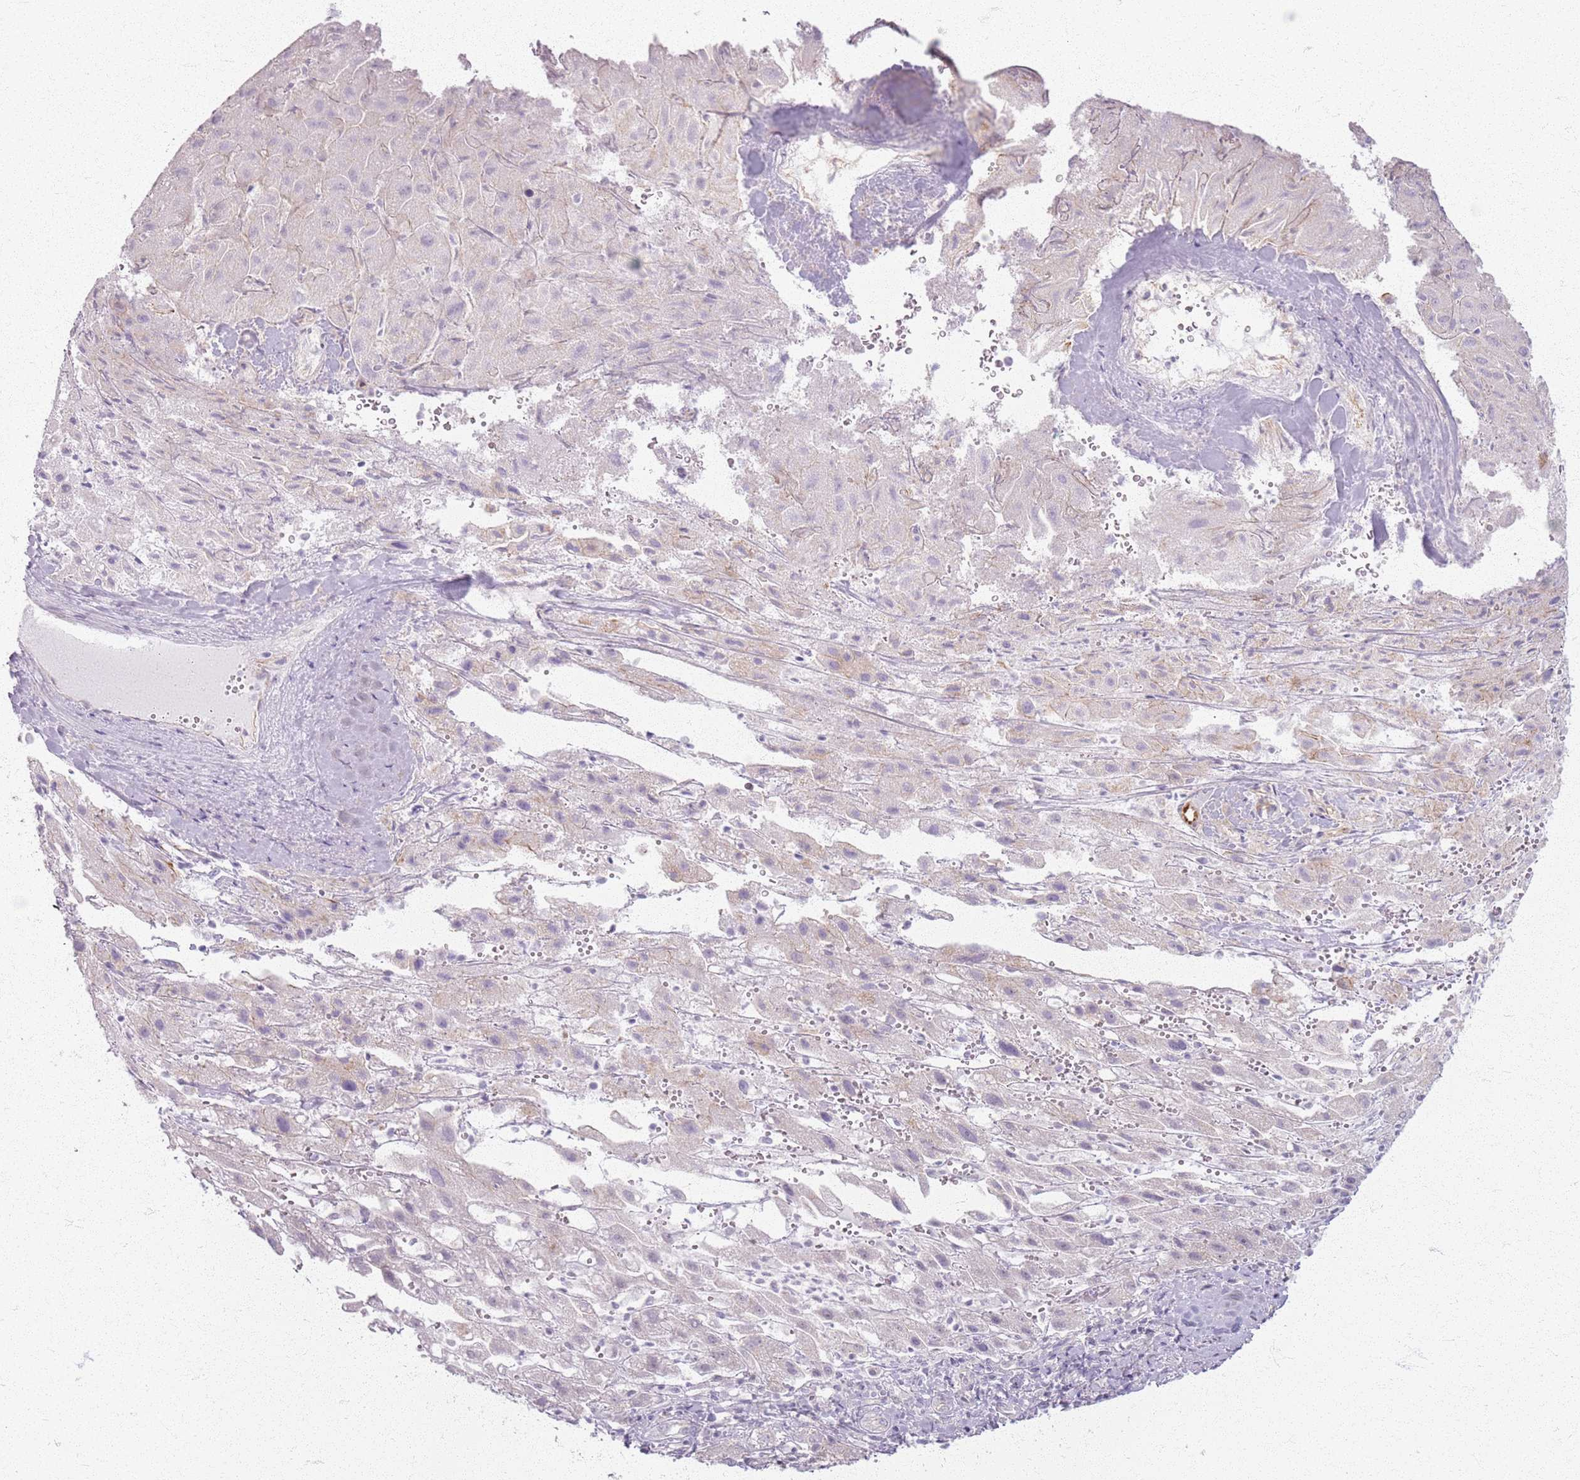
{"staining": {"intensity": "weak", "quantity": "<25%", "location": "cytoplasmic/membranous"}, "tissue": "liver cancer", "cell_type": "Tumor cells", "image_type": "cancer", "snomed": [{"axis": "morphology", "description": "Carcinoma, Hepatocellular, NOS"}, {"axis": "topography", "description": "Liver"}], "caption": "Tumor cells are negative for brown protein staining in liver hepatocellular carcinoma.", "gene": "KCNA5", "patient": {"sex": "female", "age": 58}}